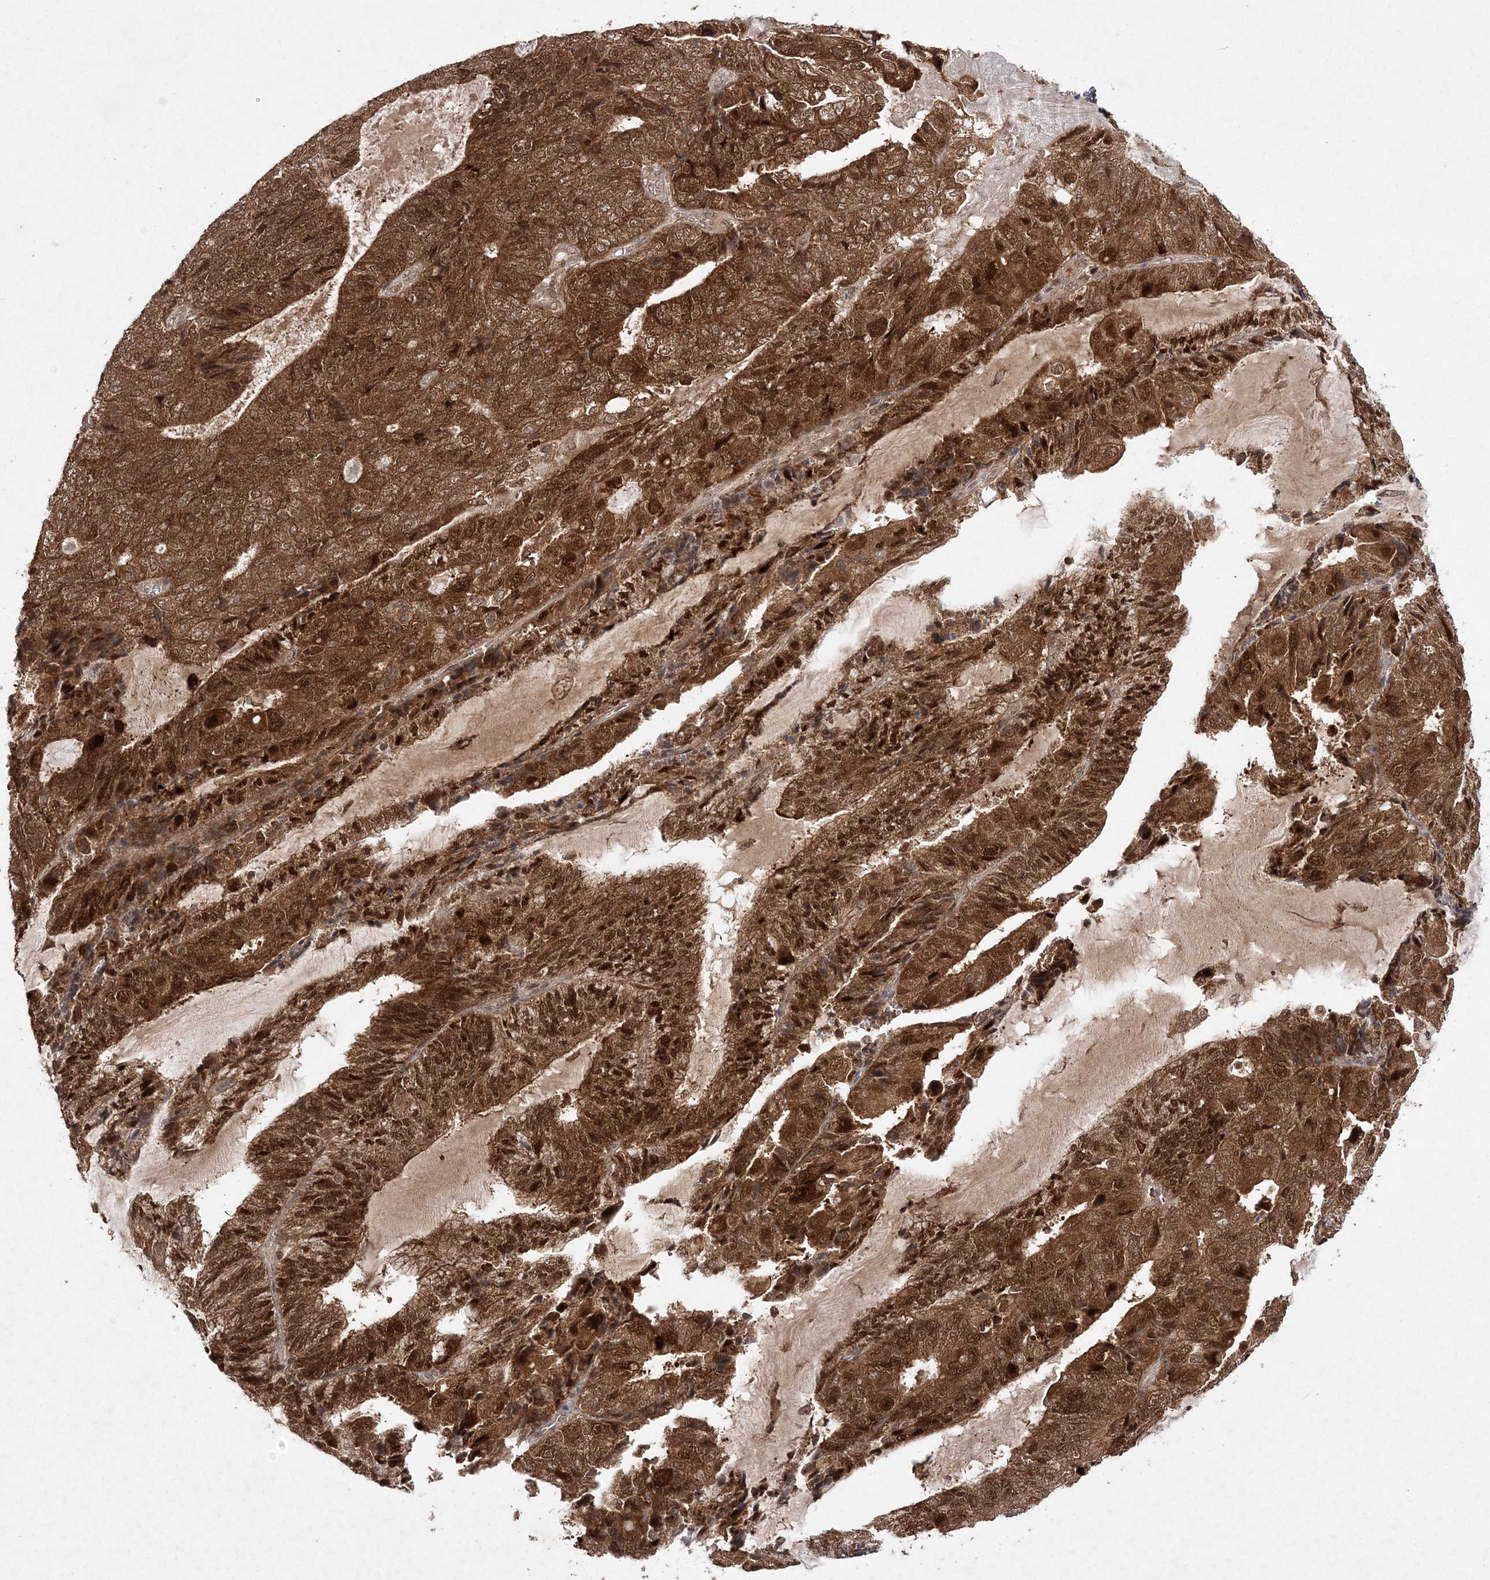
{"staining": {"intensity": "strong", "quantity": ">75%", "location": "cytoplasmic/membranous,nuclear"}, "tissue": "endometrial cancer", "cell_type": "Tumor cells", "image_type": "cancer", "snomed": [{"axis": "morphology", "description": "Adenocarcinoma, NOS"}, {"axis": "topography", "description": "Endometrium"}], "caption": "IHC histopathology image of human endometrial adenocarcinoma stained for a protein (brown), which demonstrates high levels of strong cytoplasmic/membranous and nuclear staining in approximately >75% of tumor cells.", "gene": "NIF3L1", "patient": {"sex": "female", "age": 81}}